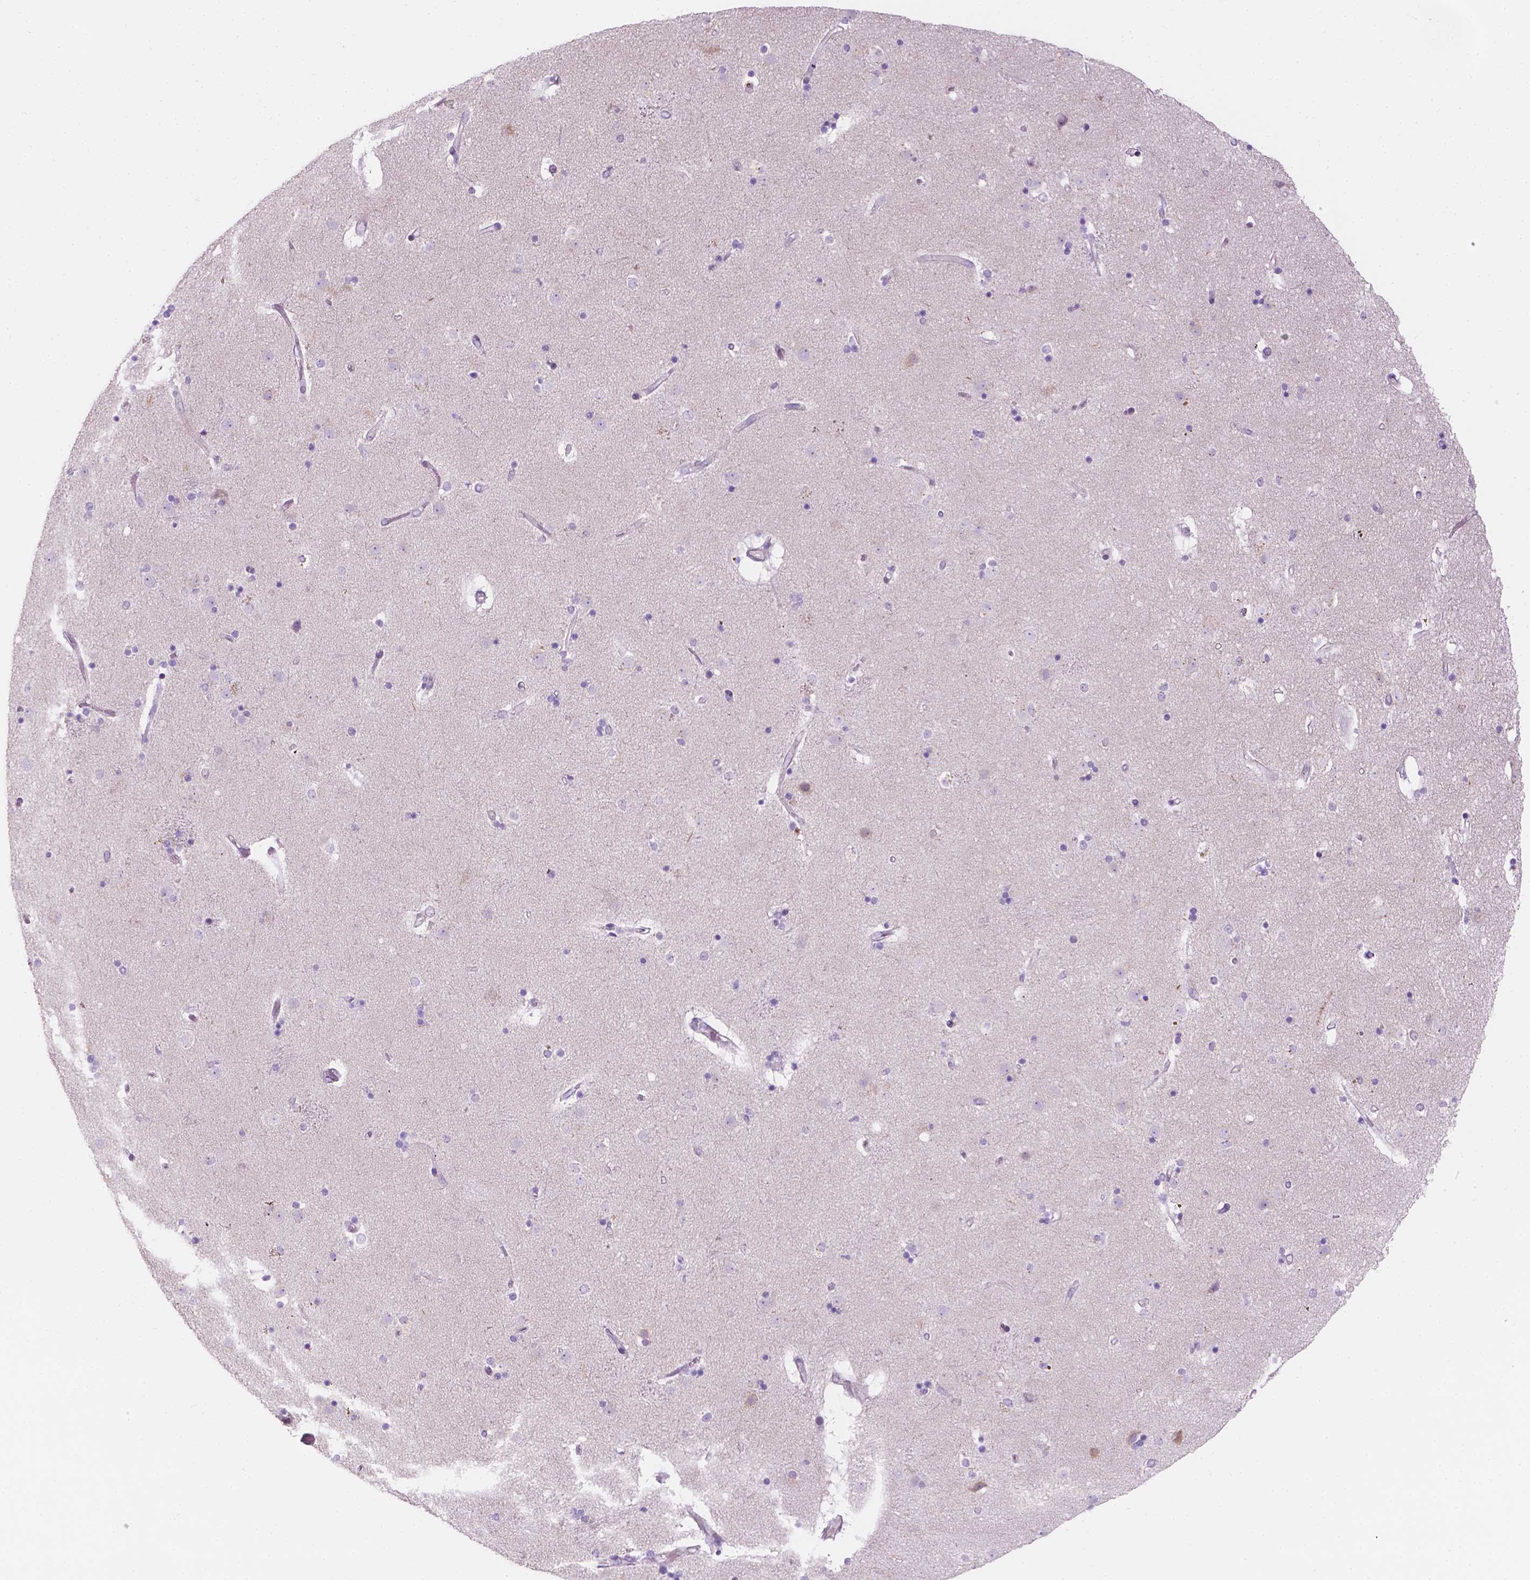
{"staining": {"intensity": "weak", "quantity": "<25%", "location": "cytoplasmic/membranous"}, "tissue": "caudate", "cell_type": "Glial cells", "image_type": "normal", "snomed": [{"axis": "morphology", "description": "Normal tissue, NOS"}, {"axis": "topography", "description": "Lateral ventricle wall"}], "caption": "Immunohistochemical staining of unremarkable caudate reveals no significant positivity in glial cells. (DAB (3,3'-diaminobenzidine) immunohistochemistry (IHC), high magnification).", "gene": "NOS1AP", "patient": {"sex": "female", "age": 71}}